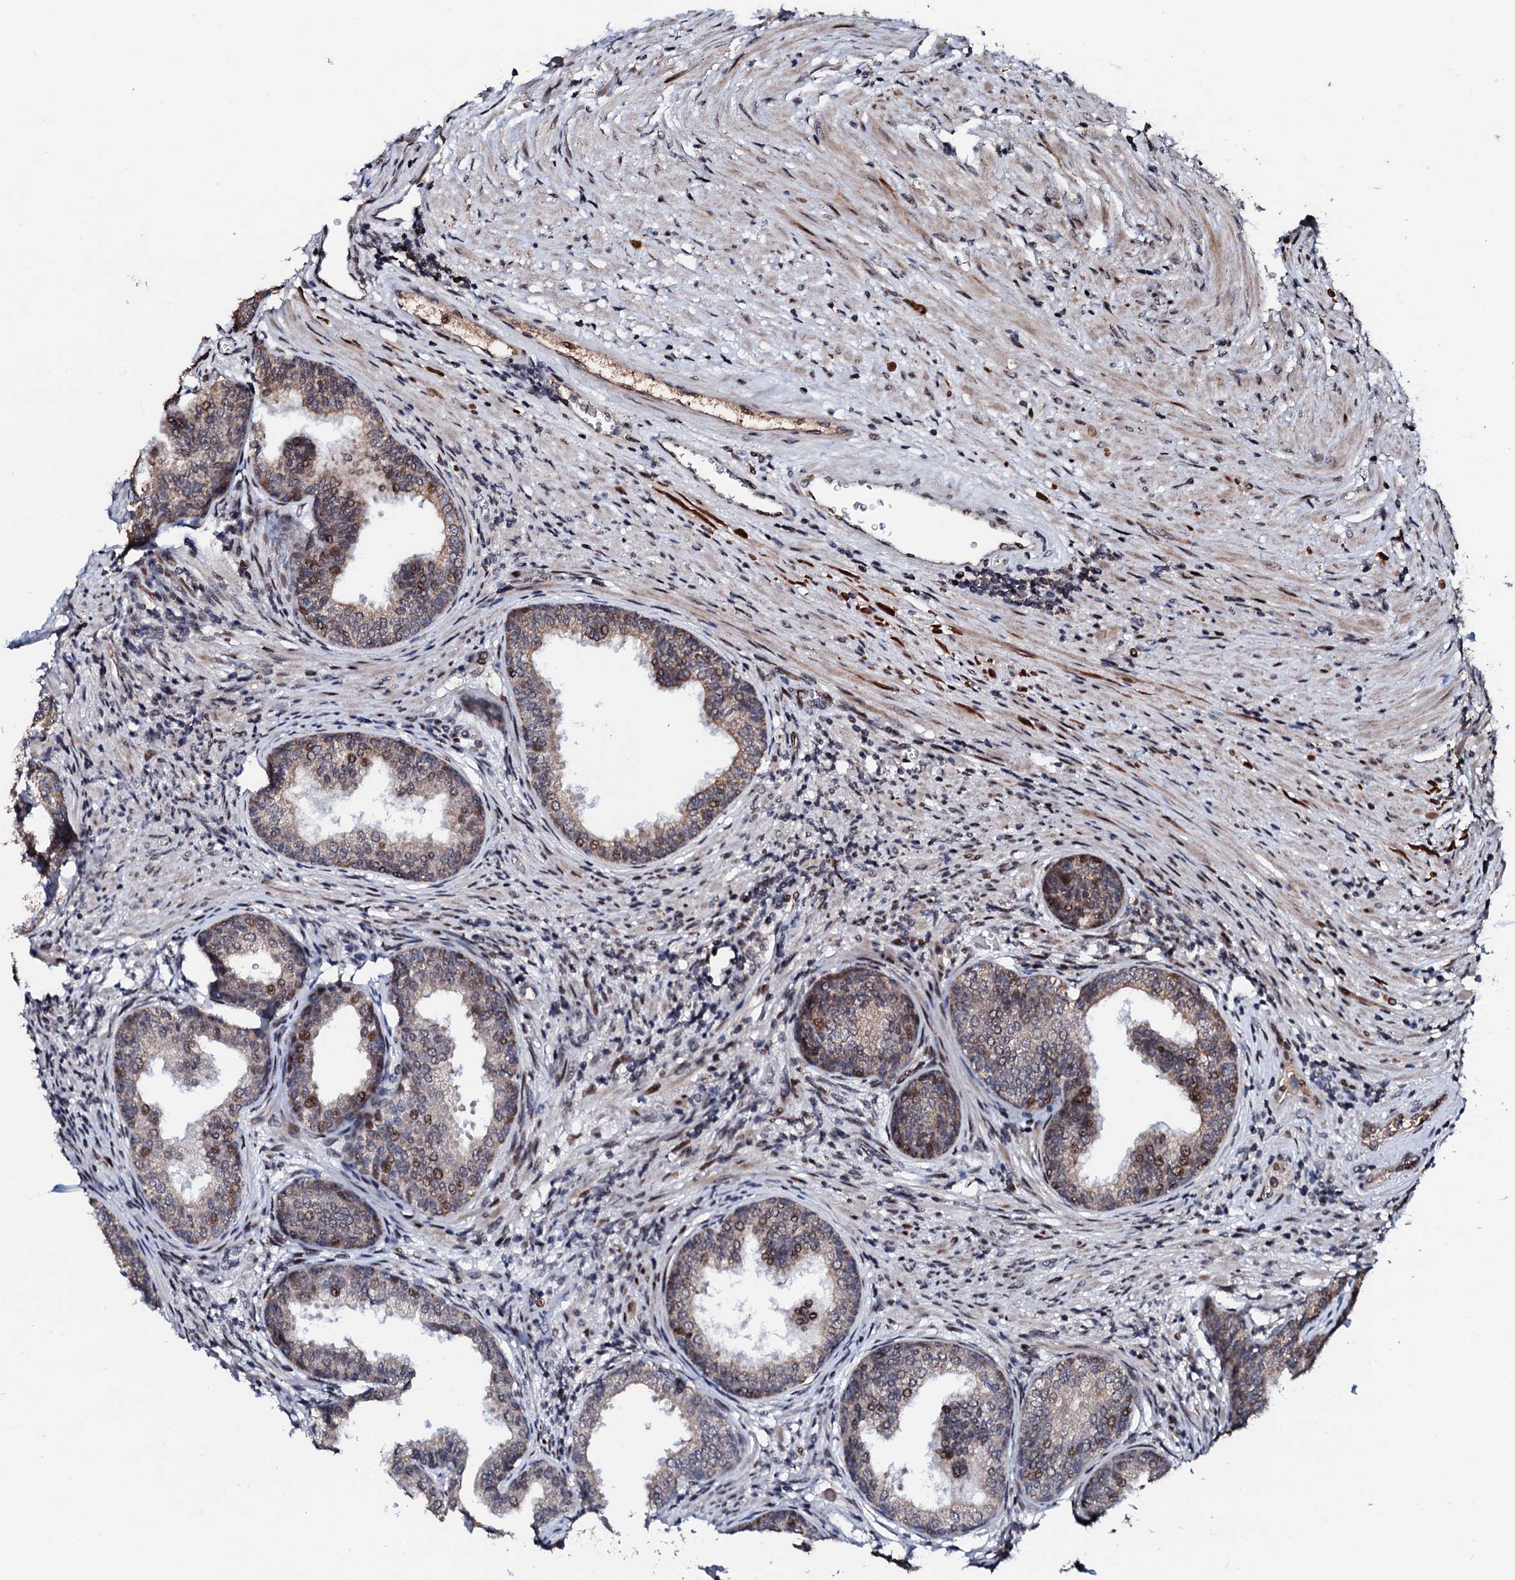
{"staining": {"intensity": "moderate", "quantity": ">75%", "location": "cytoplasmic/membranous,nuclear"}, "tissue": "prostate", "cell_type": "Glandular cells", "image_type": "normal", "snomed": [{"axis": "morphology", "description": "Normal tissue, NOS"}, {"axis": "topography", "description": "Prostate"}], "caption": "Protein analysis of benign prostate demonstrates moderate cytoplasmic/membranous,nuclear positivity in about >75% of glandular cells.", "gene": "KIF18A", "patient": {"sex": "male", "age": 76}}